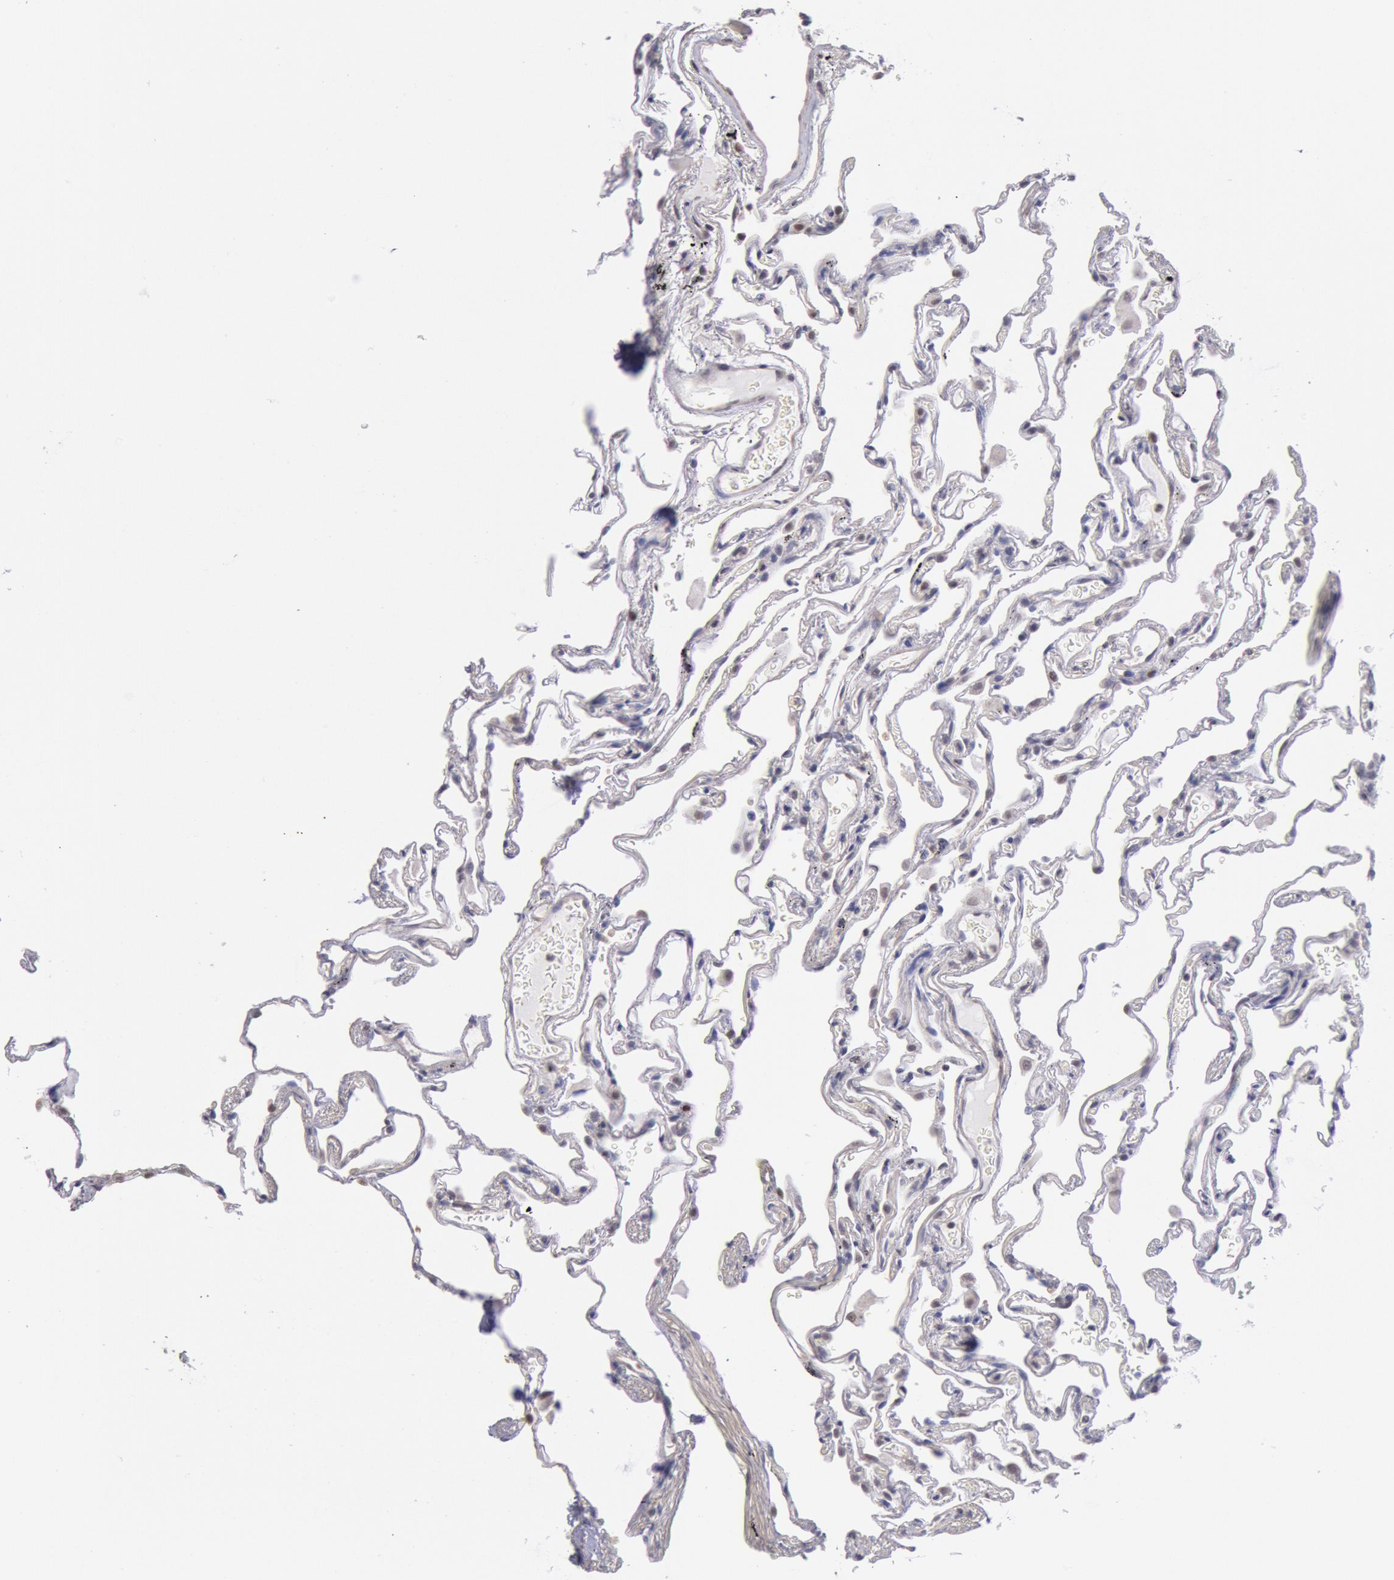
{"staining": {"intensity": "weak", "quantity": "25%-75%", "location": "cytoplasmic/membranous,nuclear"}, "tissue": "lung", "cell_type": "Alveolar cells", "image_type": "normal", "snomed": [{"axis": "morphology", "description": "Normal tissue, NOS"}, {"axis": "morphology", "description": "Inflammation, NOS"}, {"axis": "topography", "description": "Lung"}], "caption": "Lung was stained to show a protein in brown. There is low levels of weak cytoplasmic/membranous,nuclear positivity in about 25%-75% of alveolar cells. (Stains: DAB (3,3'-diaminobenzidine) in brown, nuclei in blue, Microscopy: brightfield microscopy at high magnification).", "gene": "MYH6", "patient": {"sex": "male", "age": 69}}